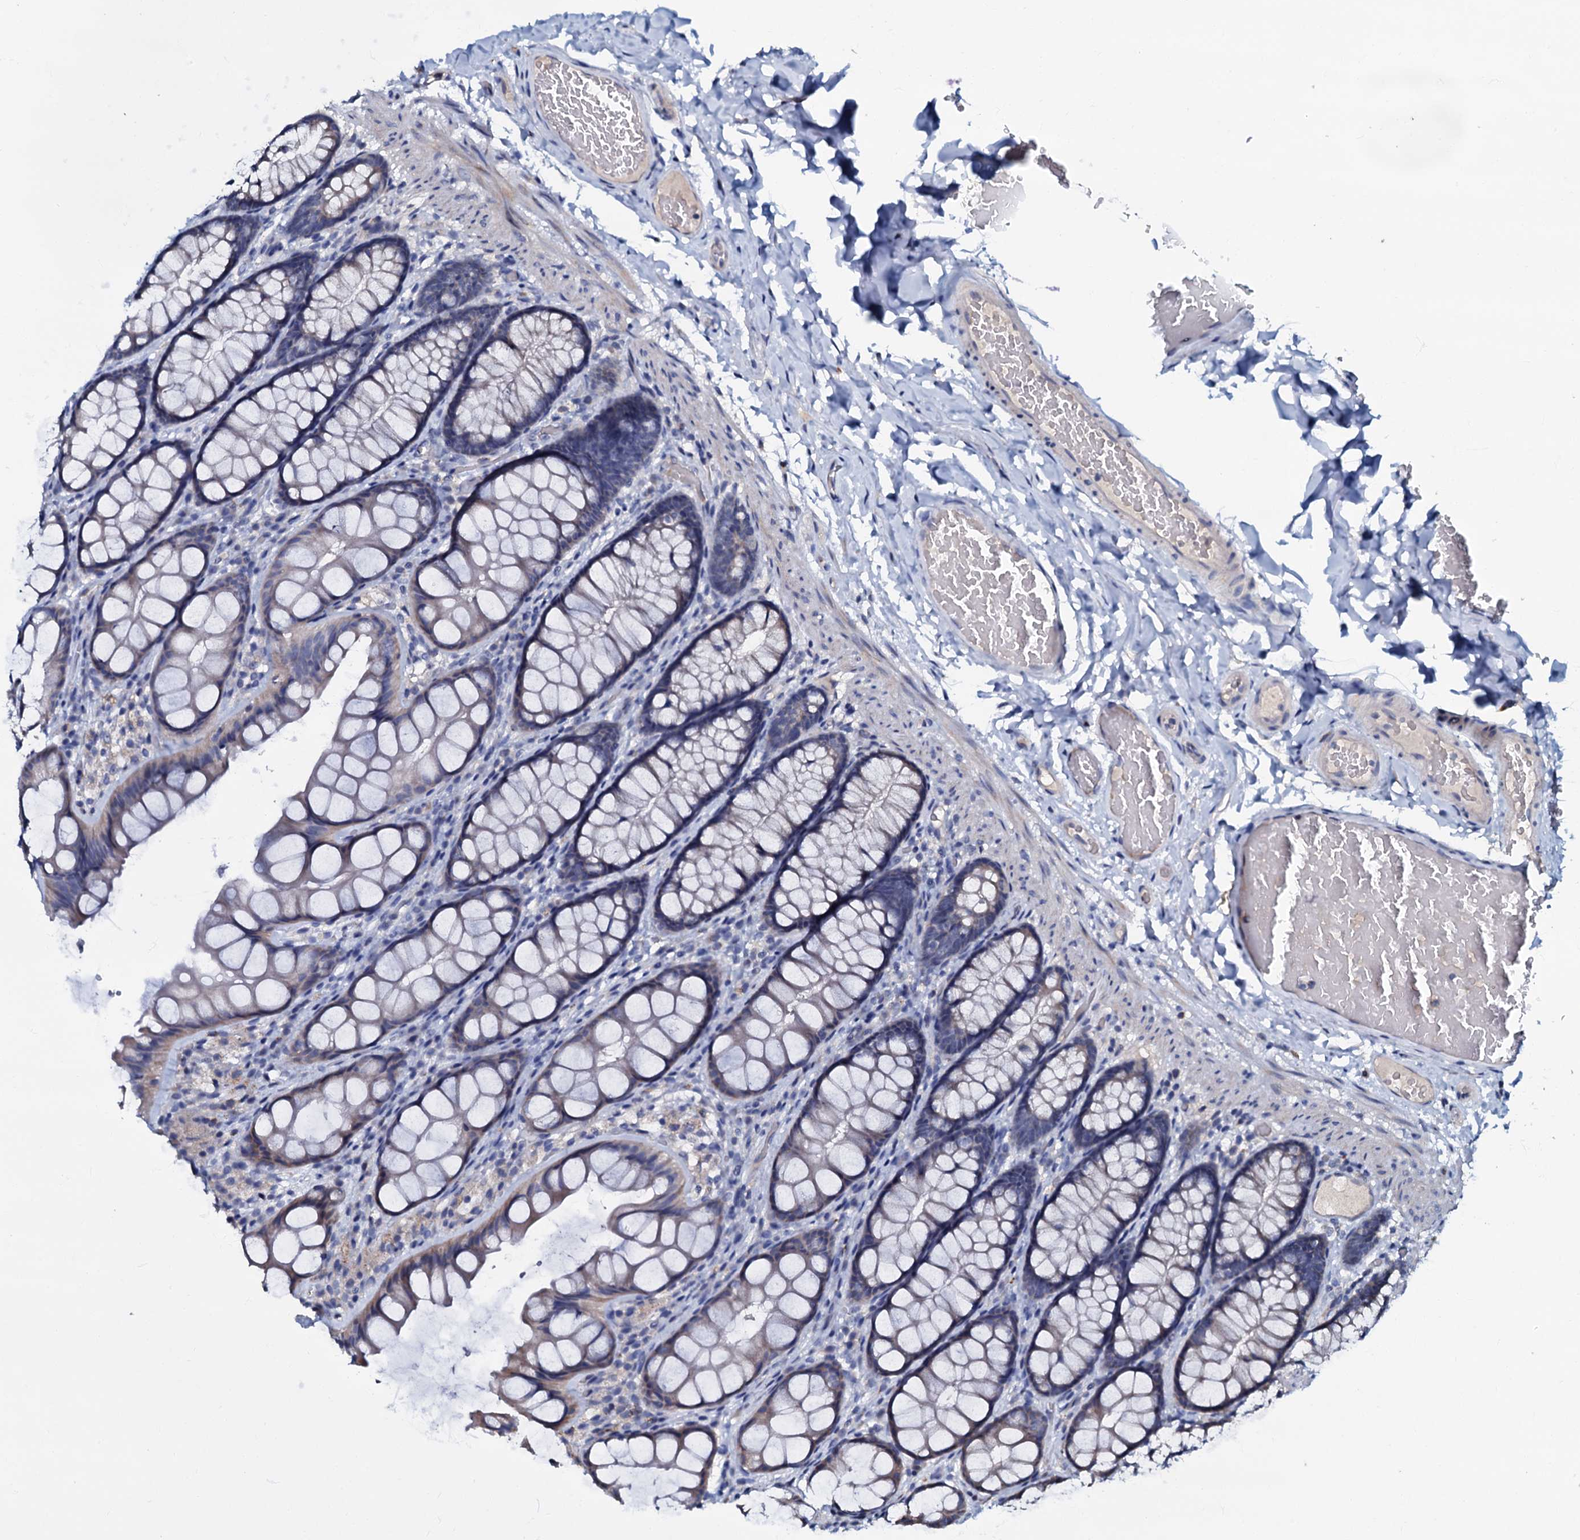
{"staining": {"intensity": "negative", "quantity": "none", "location": "none"}, "tissue": "colon", "cell_type": "Endothelial cells", "image_type": "normal", "snomed": [{"axis": "morphology", "description": "Normal tissue, NOS"}, {"axis": "topography", "description": "Colon"}], "caption": "A high-resolution micrograph shows immunohistochemistry staining of unremarkable colon, which displays no significant expression in endothelial cells.", "gene": "CPNE2", "patient": {"sex": "male", "age": 47}}